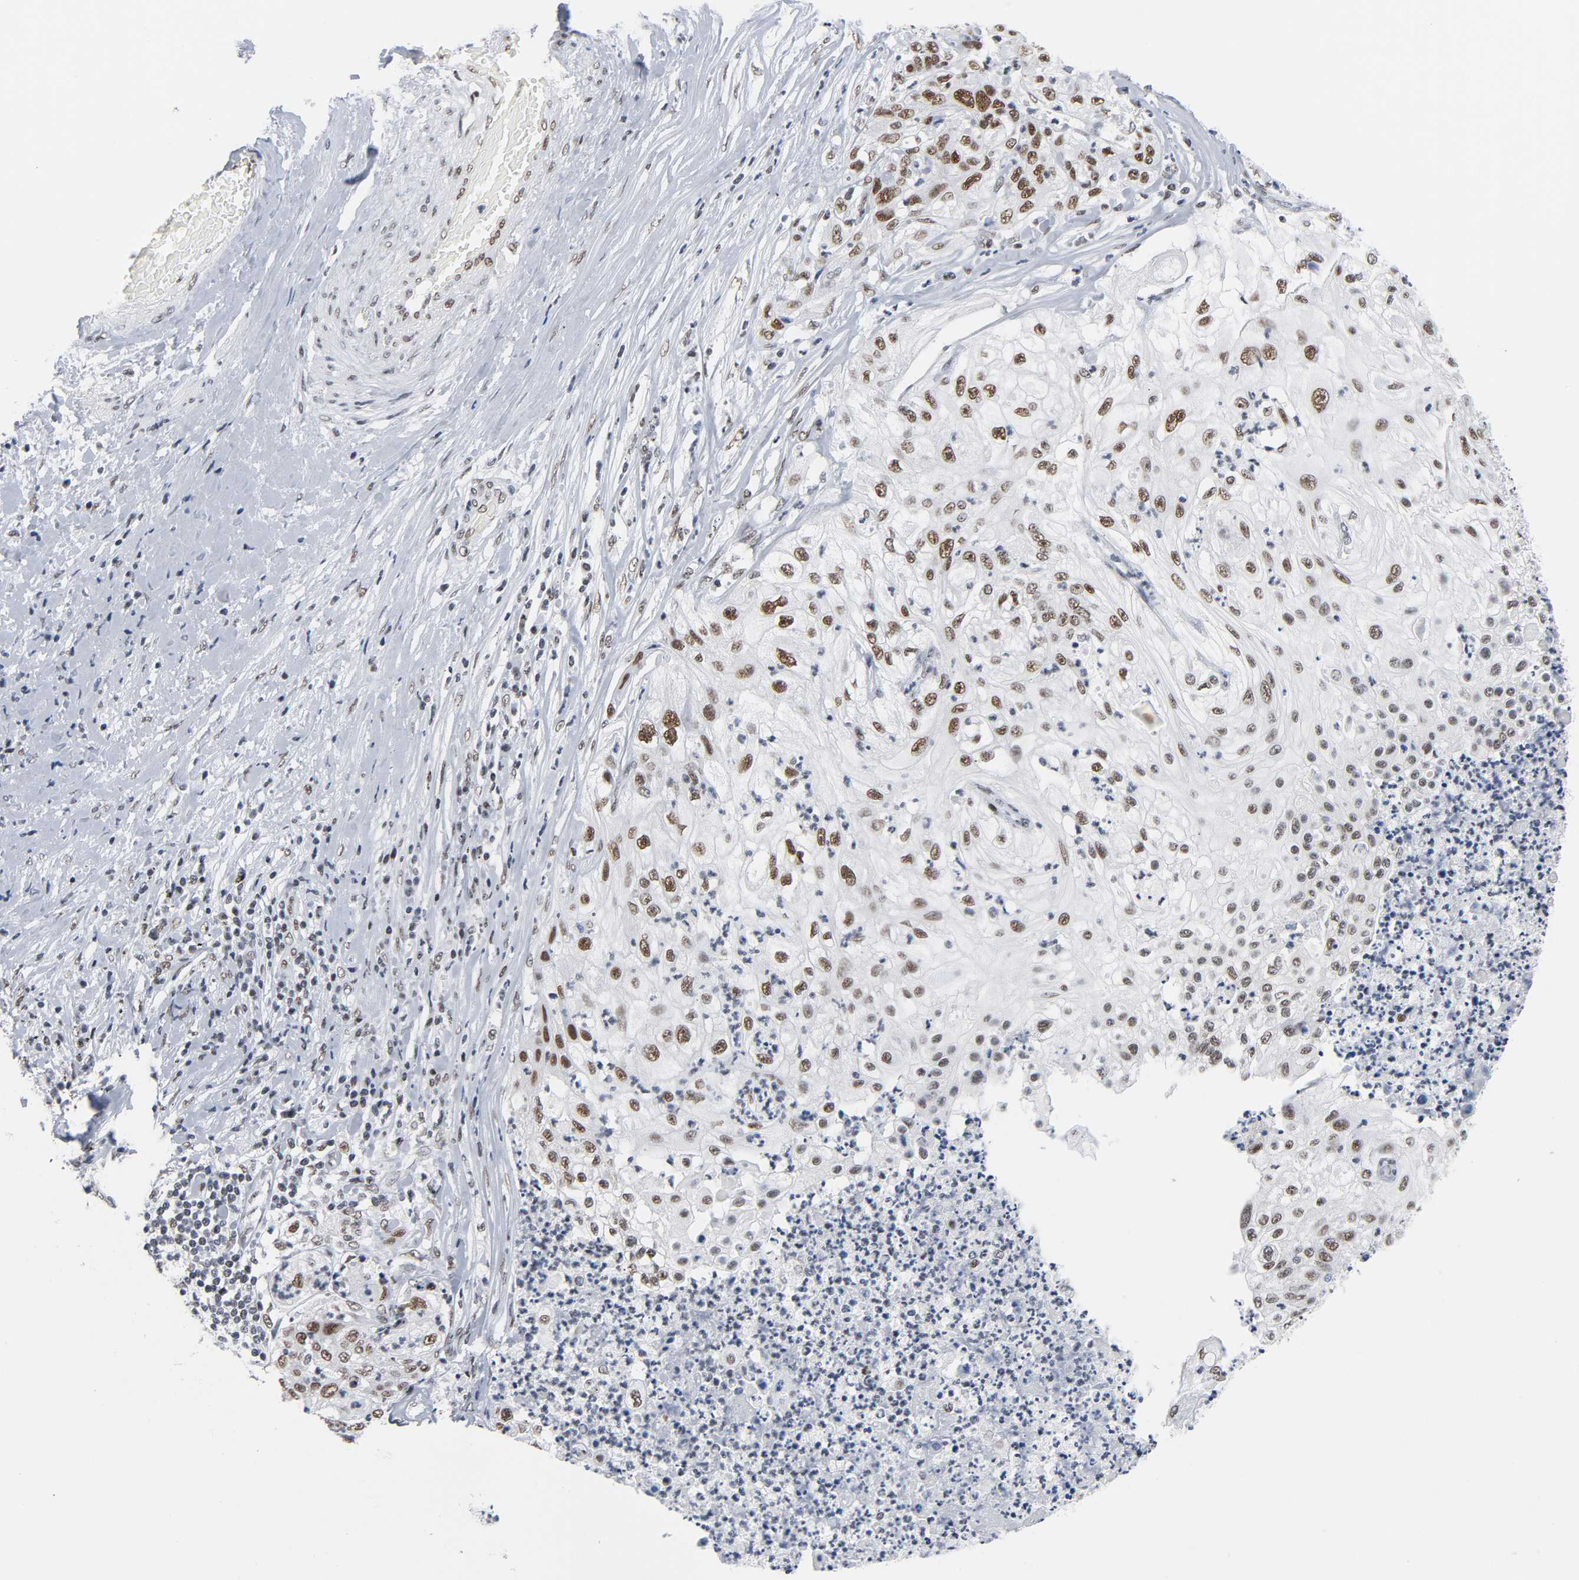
{"staining": {"intensity": "moderate", "quantity": ">75%", "location": "nuclear"}, "tissue": "lung cancer", "cell_type": "Tumor cells", "image_type": "cancer", "snomed": [{"axis": "morphology", "description": "Inflammation, NOS"}, {"axis": "morphology", "description": "Squamous cell carcinoma, NOS"}, {"axis": "topography", "description": "Lymph node"}, {"axis": "topography", "description": "Soft tissue"}, {"axis": "topography", "description": "Lung"}], "caption": "An image of human lung cancer (squamous cell carcinoma) stained for a protein exhibits moderate nuclear brown staining in tumor cells. (brown staining indicates protein expression, while blue staining denotes nuclei).", "gene": "CSTF2", "patient": {"sex": "male", "age": 66}}